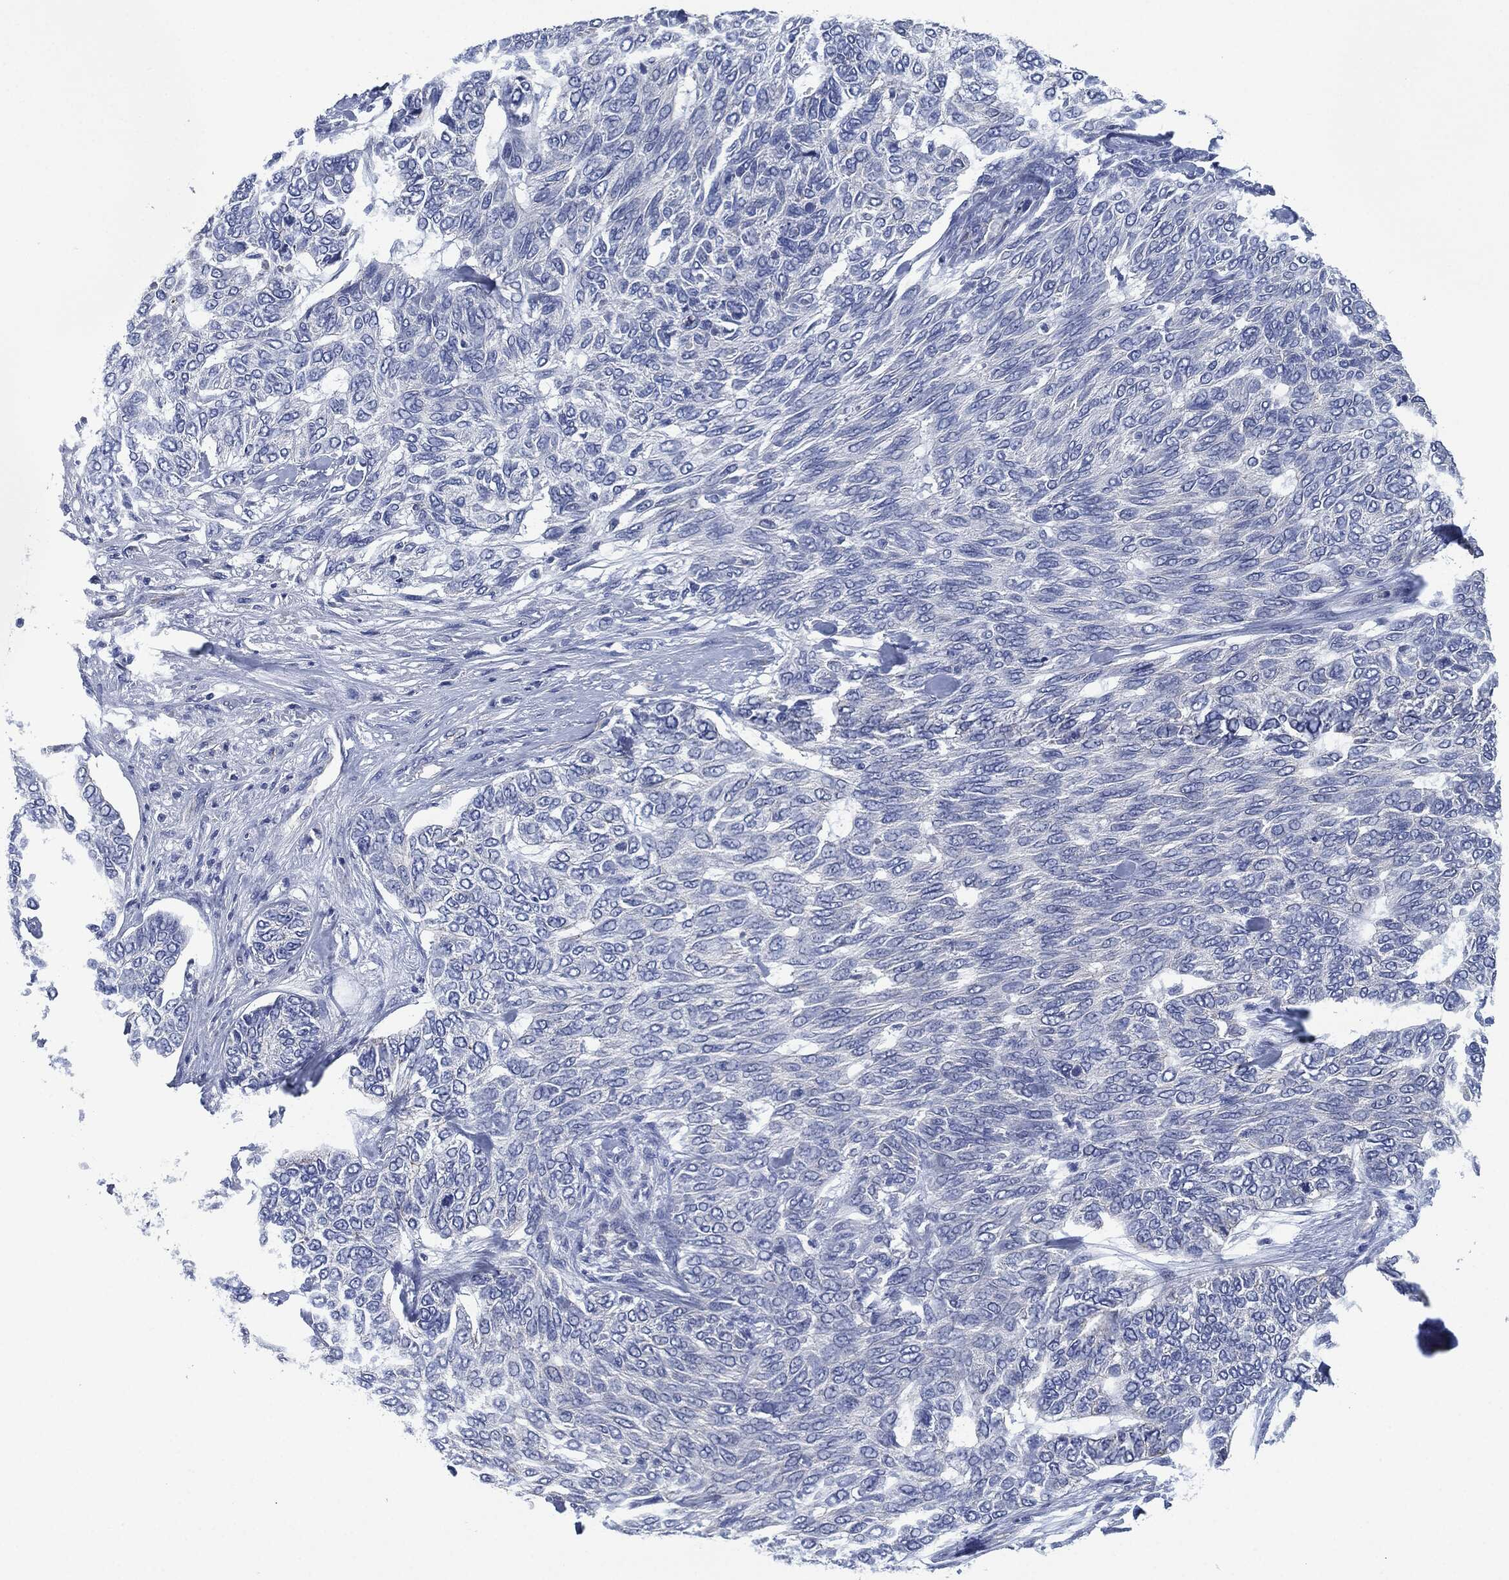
{"staining": {"intensity": "negative", "quantity": "none", "location": "none"}, "tissue": "skin cancer", "cell_type": "Tumor cells", "image_type": "cancer", "snomed": [{"axis": "morphology", "description": "Basal cell carcinoma"}, {"axis": "topography", "description": "Skin"}], "caption": "The immunohistochemistry (IHC) photomicrograph has no significant staining in tumor cells of basal cell carcinoma (skin) tissue.", "gene": "SHROOM2", "patient": {"sex": "female", "age": 65}}